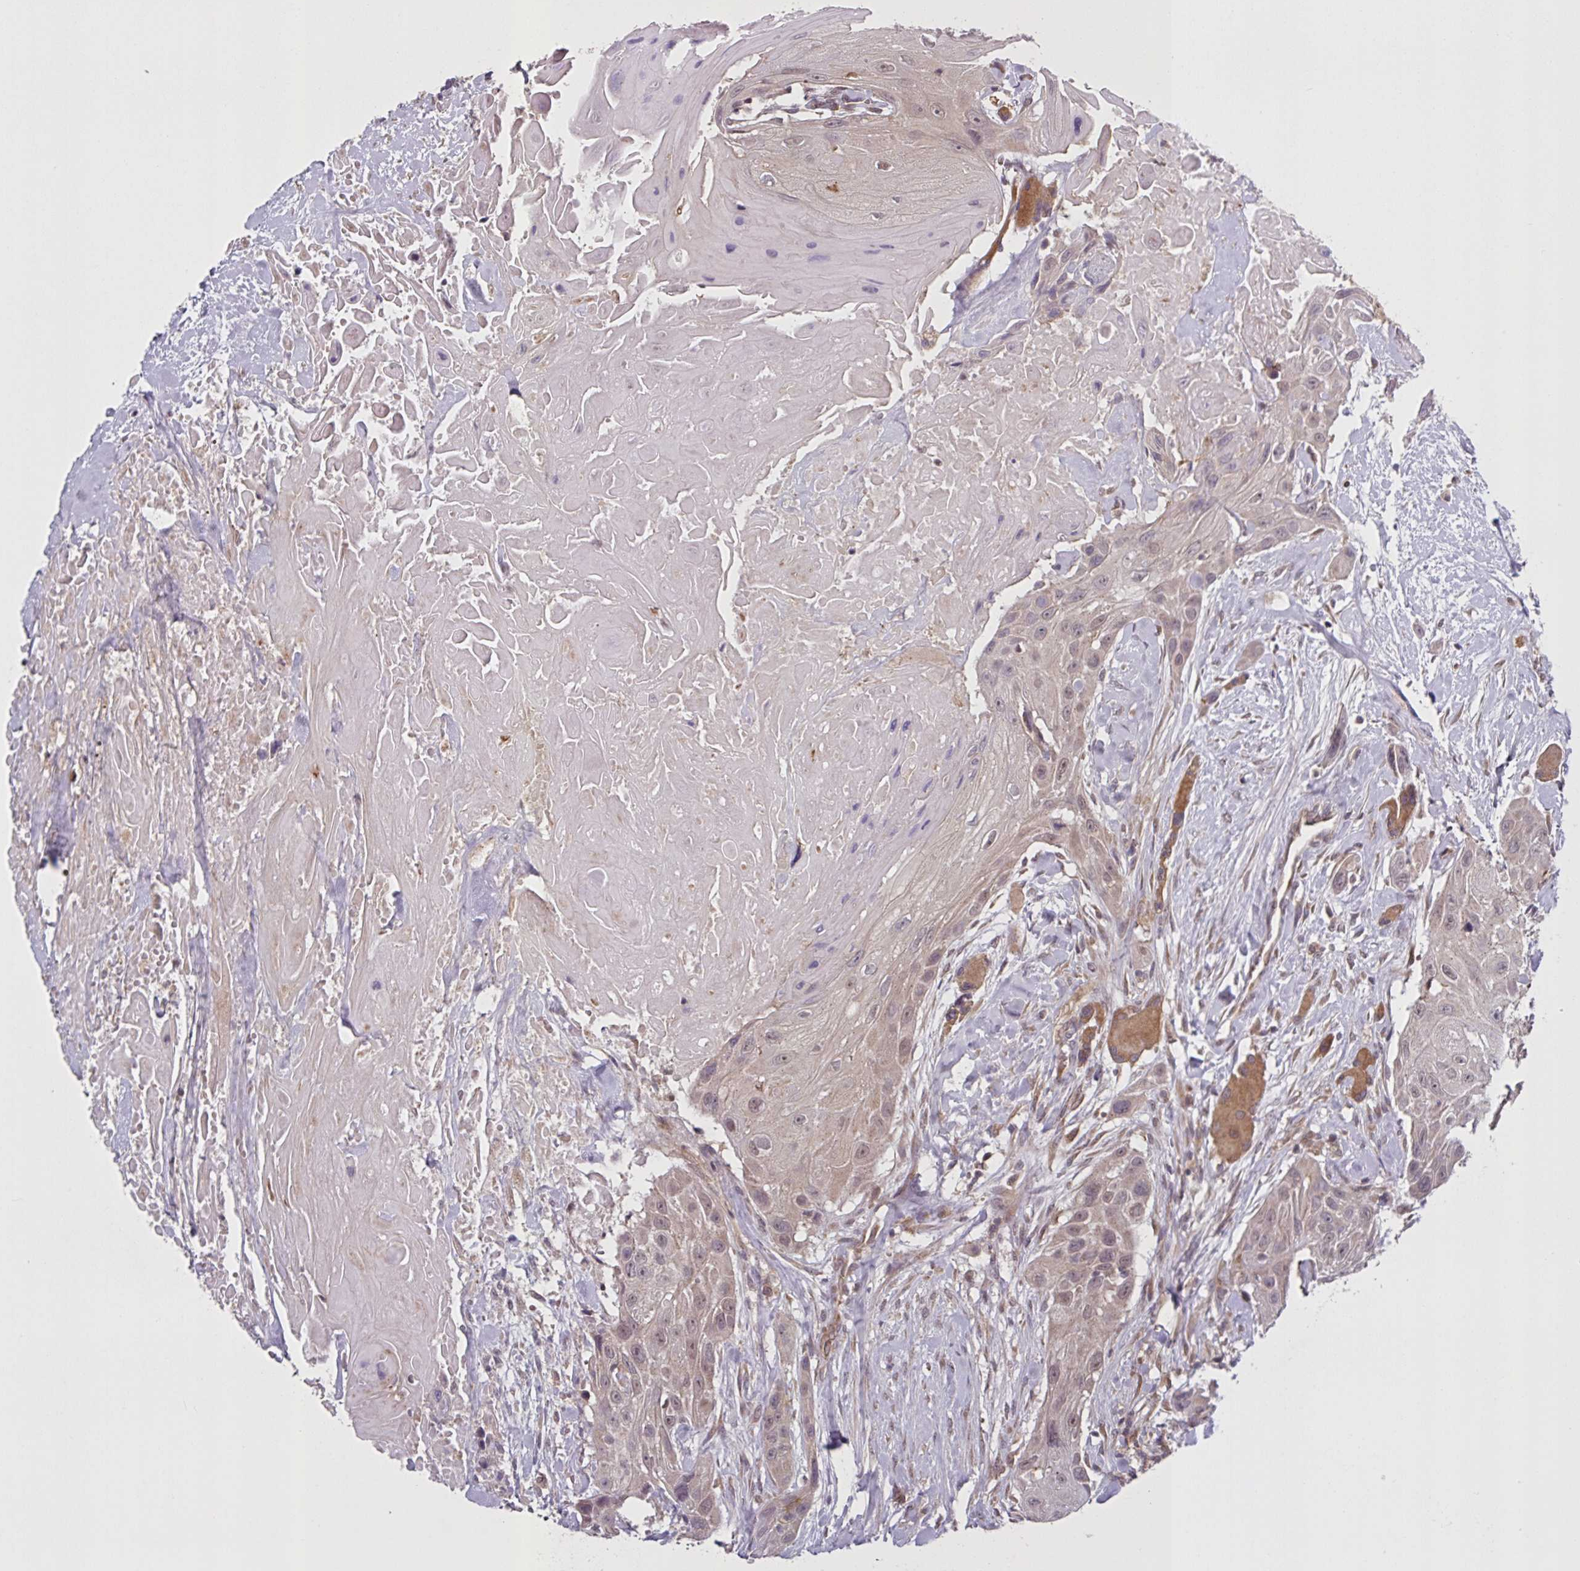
{"staining": {"intensity": "weak", "quantity": "25%-75%", "location": "nuclear"}, "tissue": "head and neck cancer", "cell_type": "Tumor cells", "image_type": "cancer", "snomed": [{"axis": "morphology", "description": "Squamous cell carcinoma, NOS"}, {"axis": "topography", "description": "Head-Neck"}], "caption": "Head and neck squamous cell carcinoma tissue shows weak nuclear positivity in approximately 25%-75% of tumor cells, visualized by immunohistochemistry. The staining was performed using DAB (3,3'-diaminobenzidine) to visualize the protein expression in brown, while the nuclei were stained in blue with hematoxylin (Magnification: 20x).", "gene": "CAMLG", "patient": {"sex": "male", "age": 81}}